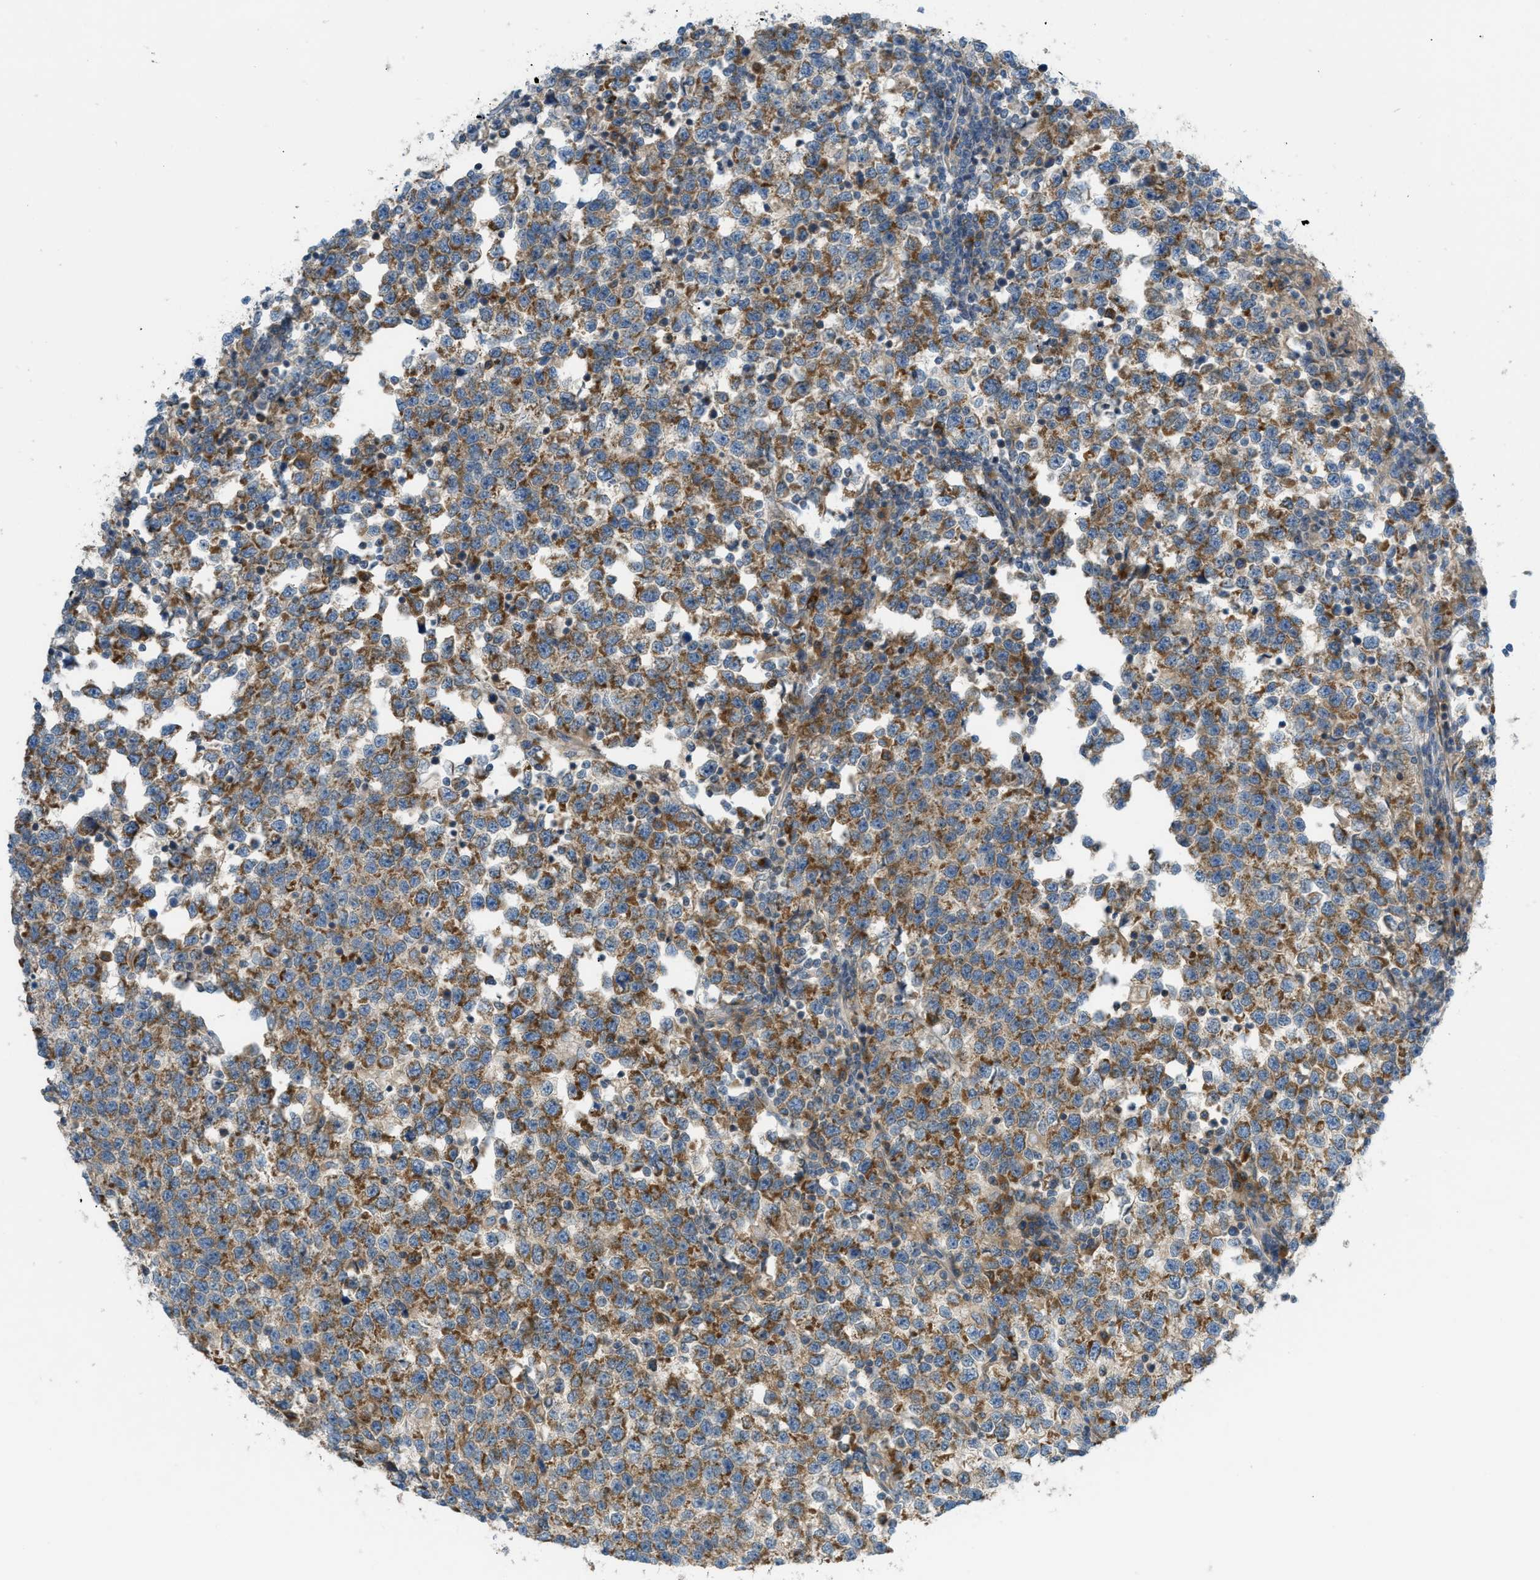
{"staining": {"intensity": "moderate", "quantity": ">75%", "location": "cytoplasmic/membranous"}, "tissue": "testis cancer", "cell_type": "Tumor cells", "image_type": "cancer", "snomed": [{"axis": "morphology", "description": "Normal tissue, NOS"}, {"axis": "morphology", "description": "Seminoma, NOS"}, {"axis": "topography", "description": "Testis"}], "caption": "Immunohistochemistry (IHC) photomicrograph of seminoma (testis) stained for a protein (brown), which demonstrates medium levels of moderate cytoplasmic/membranous staining in approximately >75% of tumor cells.", "gene": "DYRK1A", "patient": {"sex": "male", "age": 43}}